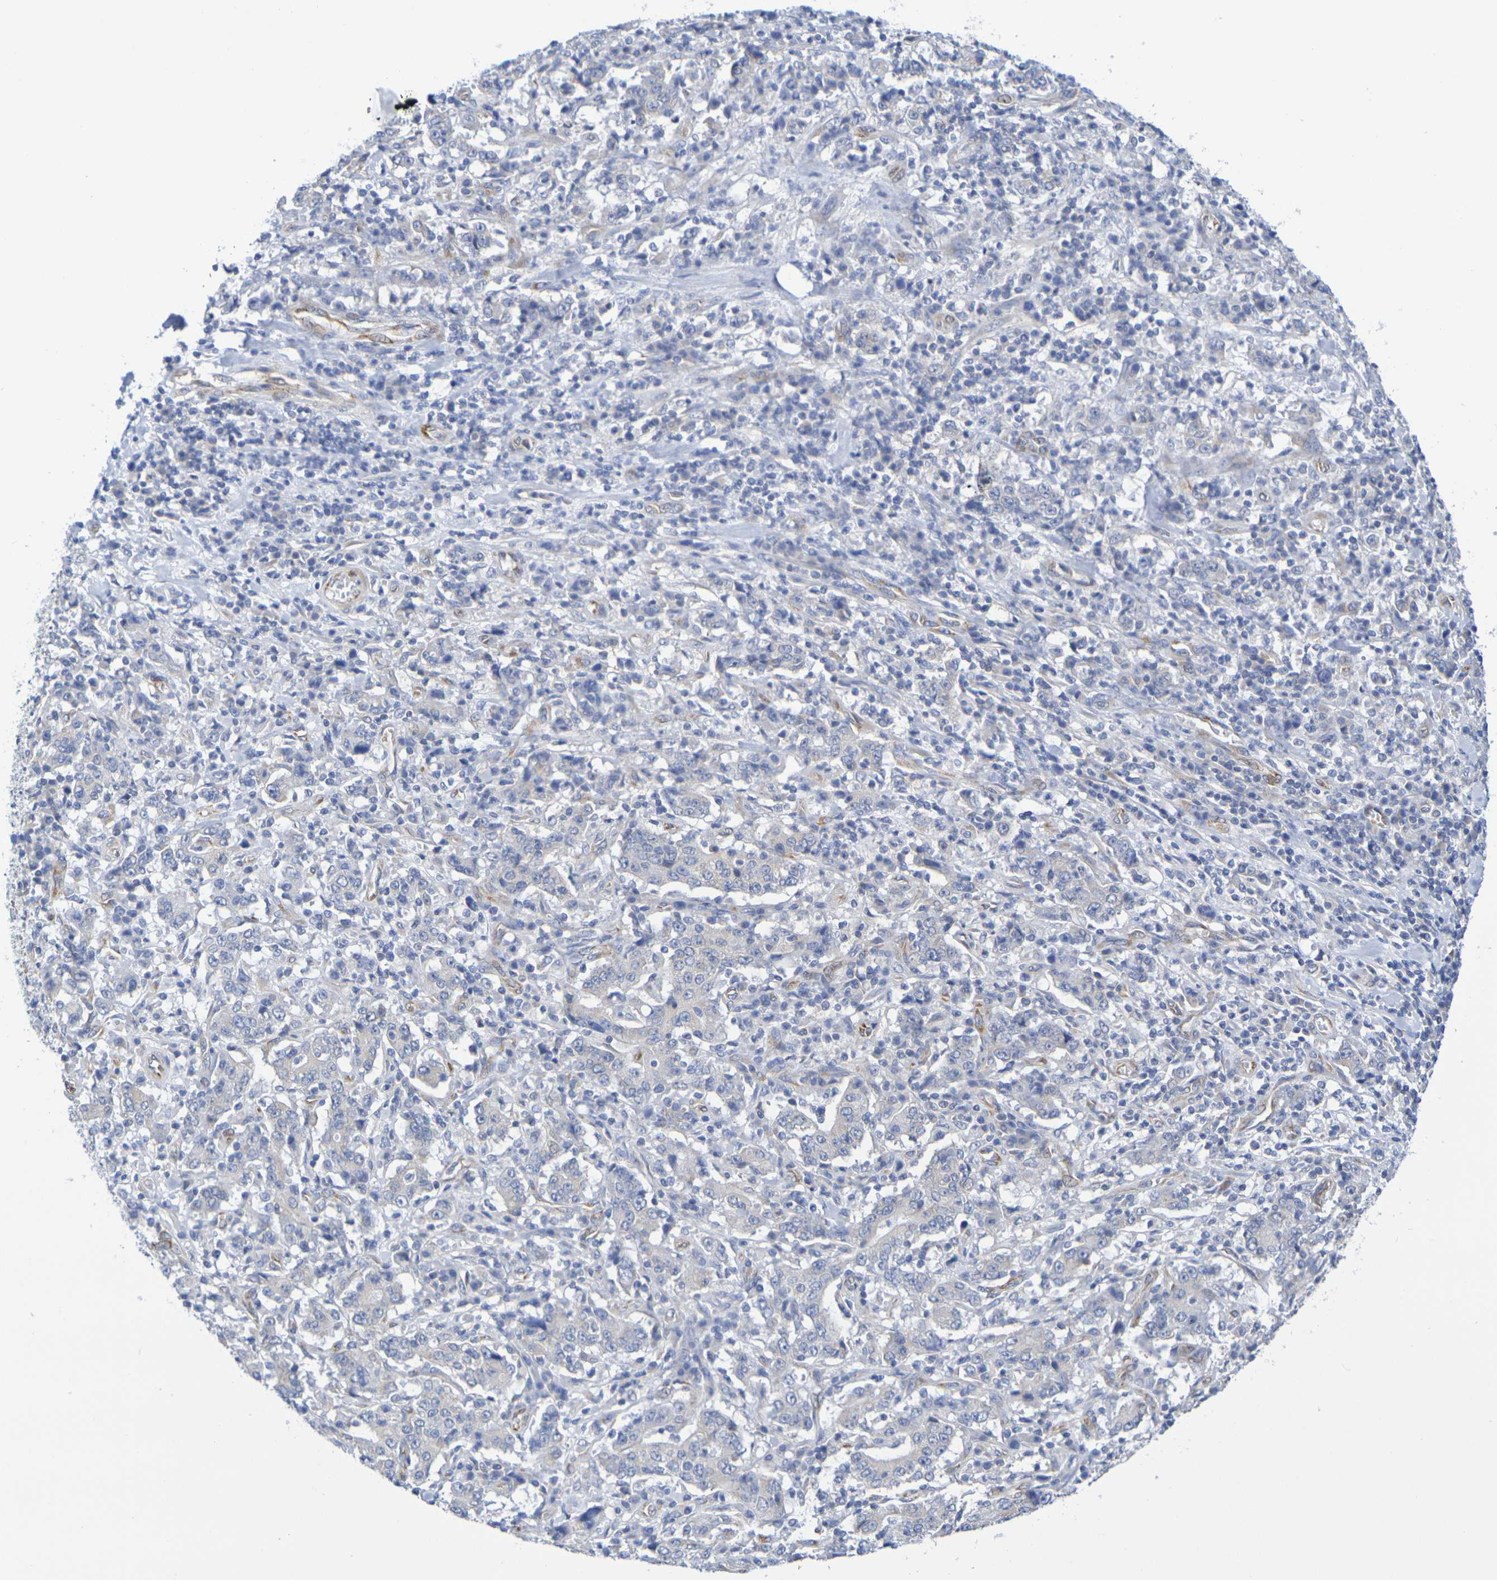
{"staining": {"intensity": "weak", "quantity": "<25%", "location": "cytoplasmic/membranous"}, "tissue": "stomach cancer", "cell_type": "Tumor cells", "image_type": "cancer", "snomed": [{"axis": "morphology", "description": "Normal tissue, NOS"}, {"axis": "morphology", "description": "Adenocarcinoma, NOS"}, {"axis": "topography", "description": "Stomach, upper"}, {"axis": "topography", "description": "Stomach"}], "caption": "This is an immunohistochemistry image of stomach adenocarcinoma. There is no staining in tumor cells.", "gene": "TMCC3", "patient": {"sex": "male", "age": 59}}